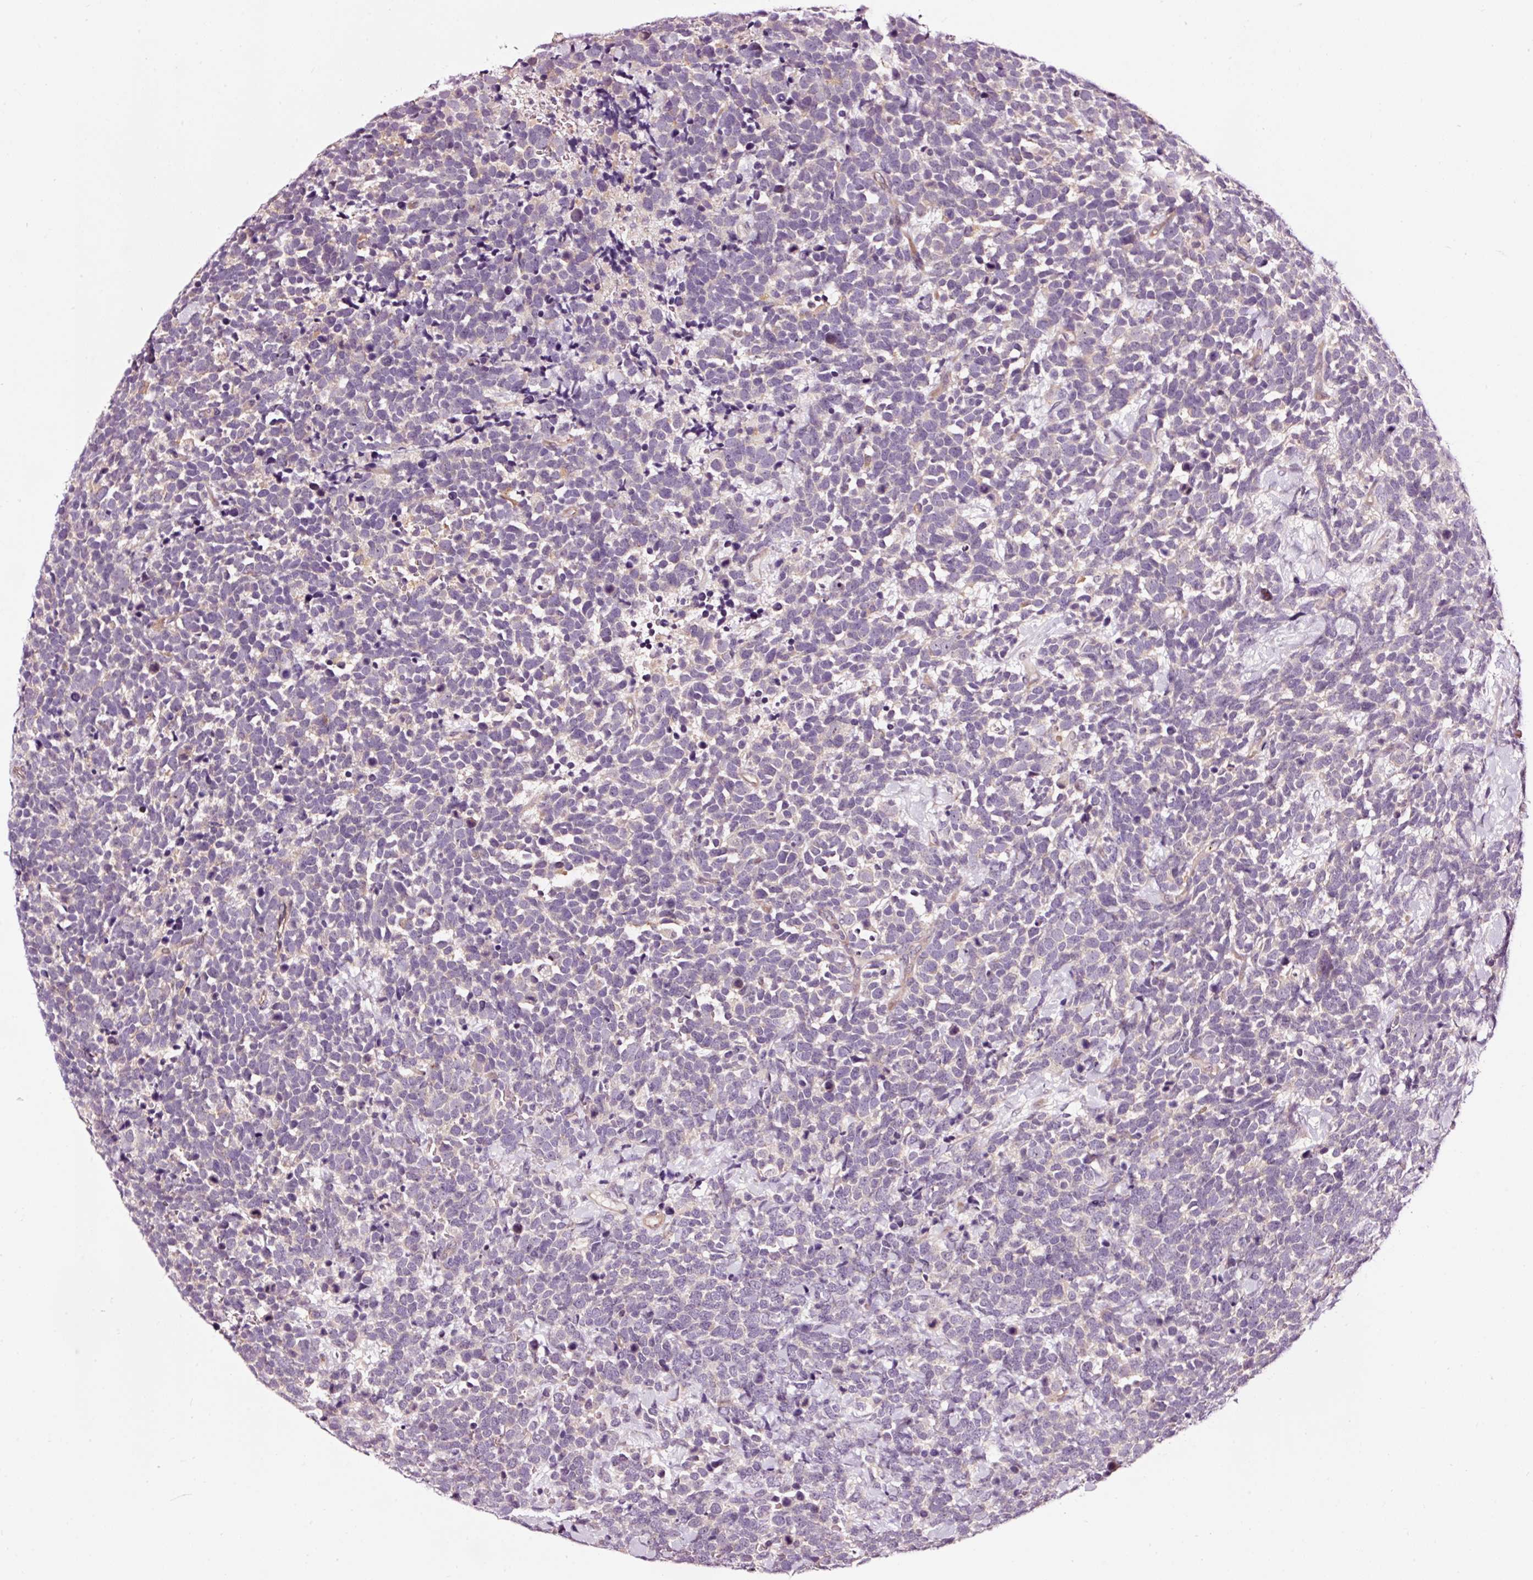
{"staining": {"intensity": "negative", "quantity": "none", "location": "none"}, "tissue": "urothelial cancer", "cell_type": "Tumor cells", "image_type": "cancer", "snomed": [{"axis": "morphology", "description": "Urothelial carcinoma, High grade"}, {"axis": "topography", "description": "Urinary bladder"}], "caption": "DAB (3,3'-diaminobenzidine) immunohistochemical staining of human urothelial cancer reveals no significant positivity in tumor cells.", "gene": "UTP14A", "patient": {"sex": "female", "age": 82}}